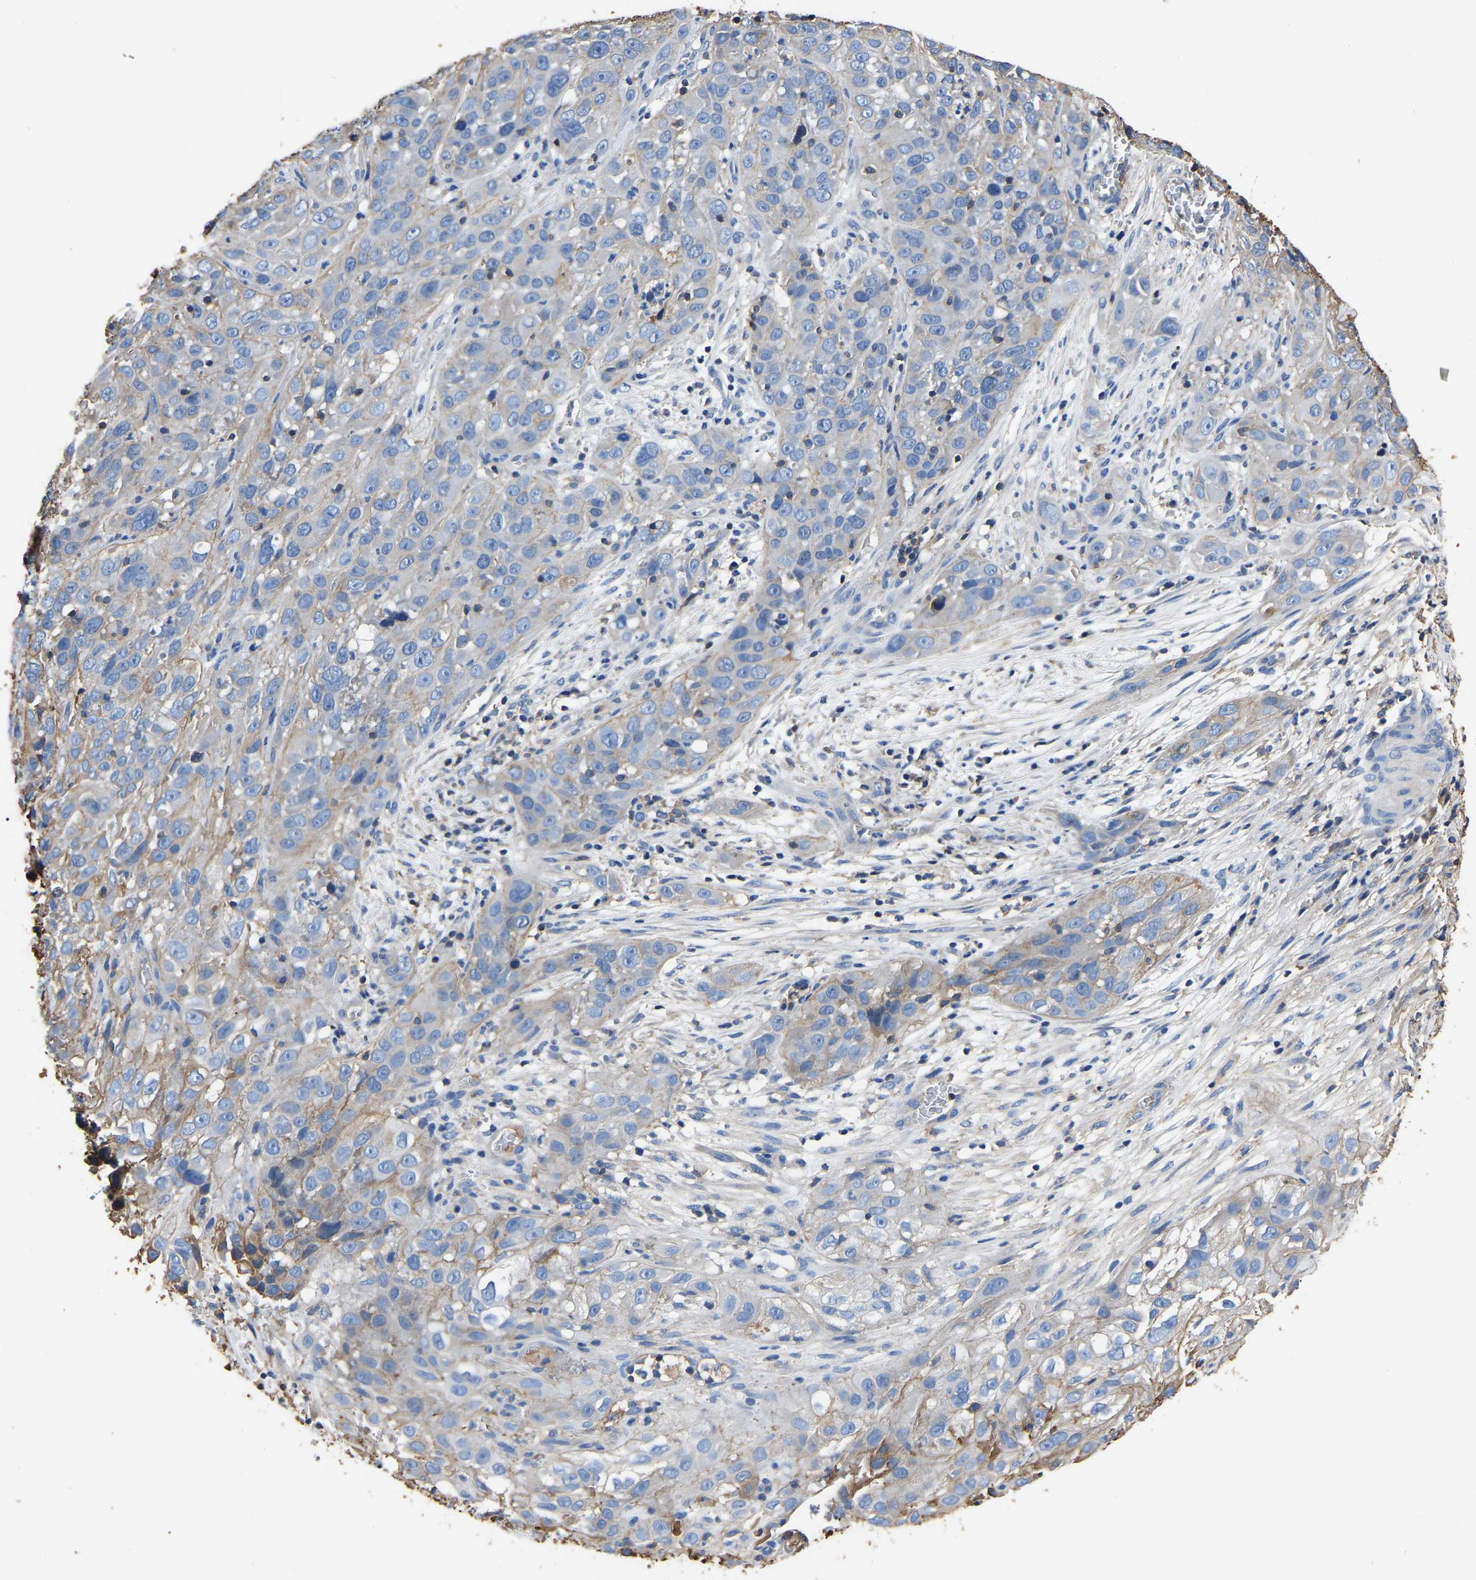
{"staining": {"intensity": "weak", "quantity": "<25%", "location": "cytoplasmic/membranous"}, "tissue": "cervical cancer", "cell_type": "Tumor cells", "image_type": "cancer", "snomed": [{"axis": "morphology", "description": "Squamous cell carcinoma, NOS"}, {"axis": "topography", "description": "Cervix"}], "caption": "Immunohistochemistry (IHC) histopathology image of cervical cancer (squamous cell carcinoma) stained for a protein (brown), which demonstrates no positivity in tumor cells.", "gene": "ARMT1", "patient": {"sex": "female", "age": 32}}